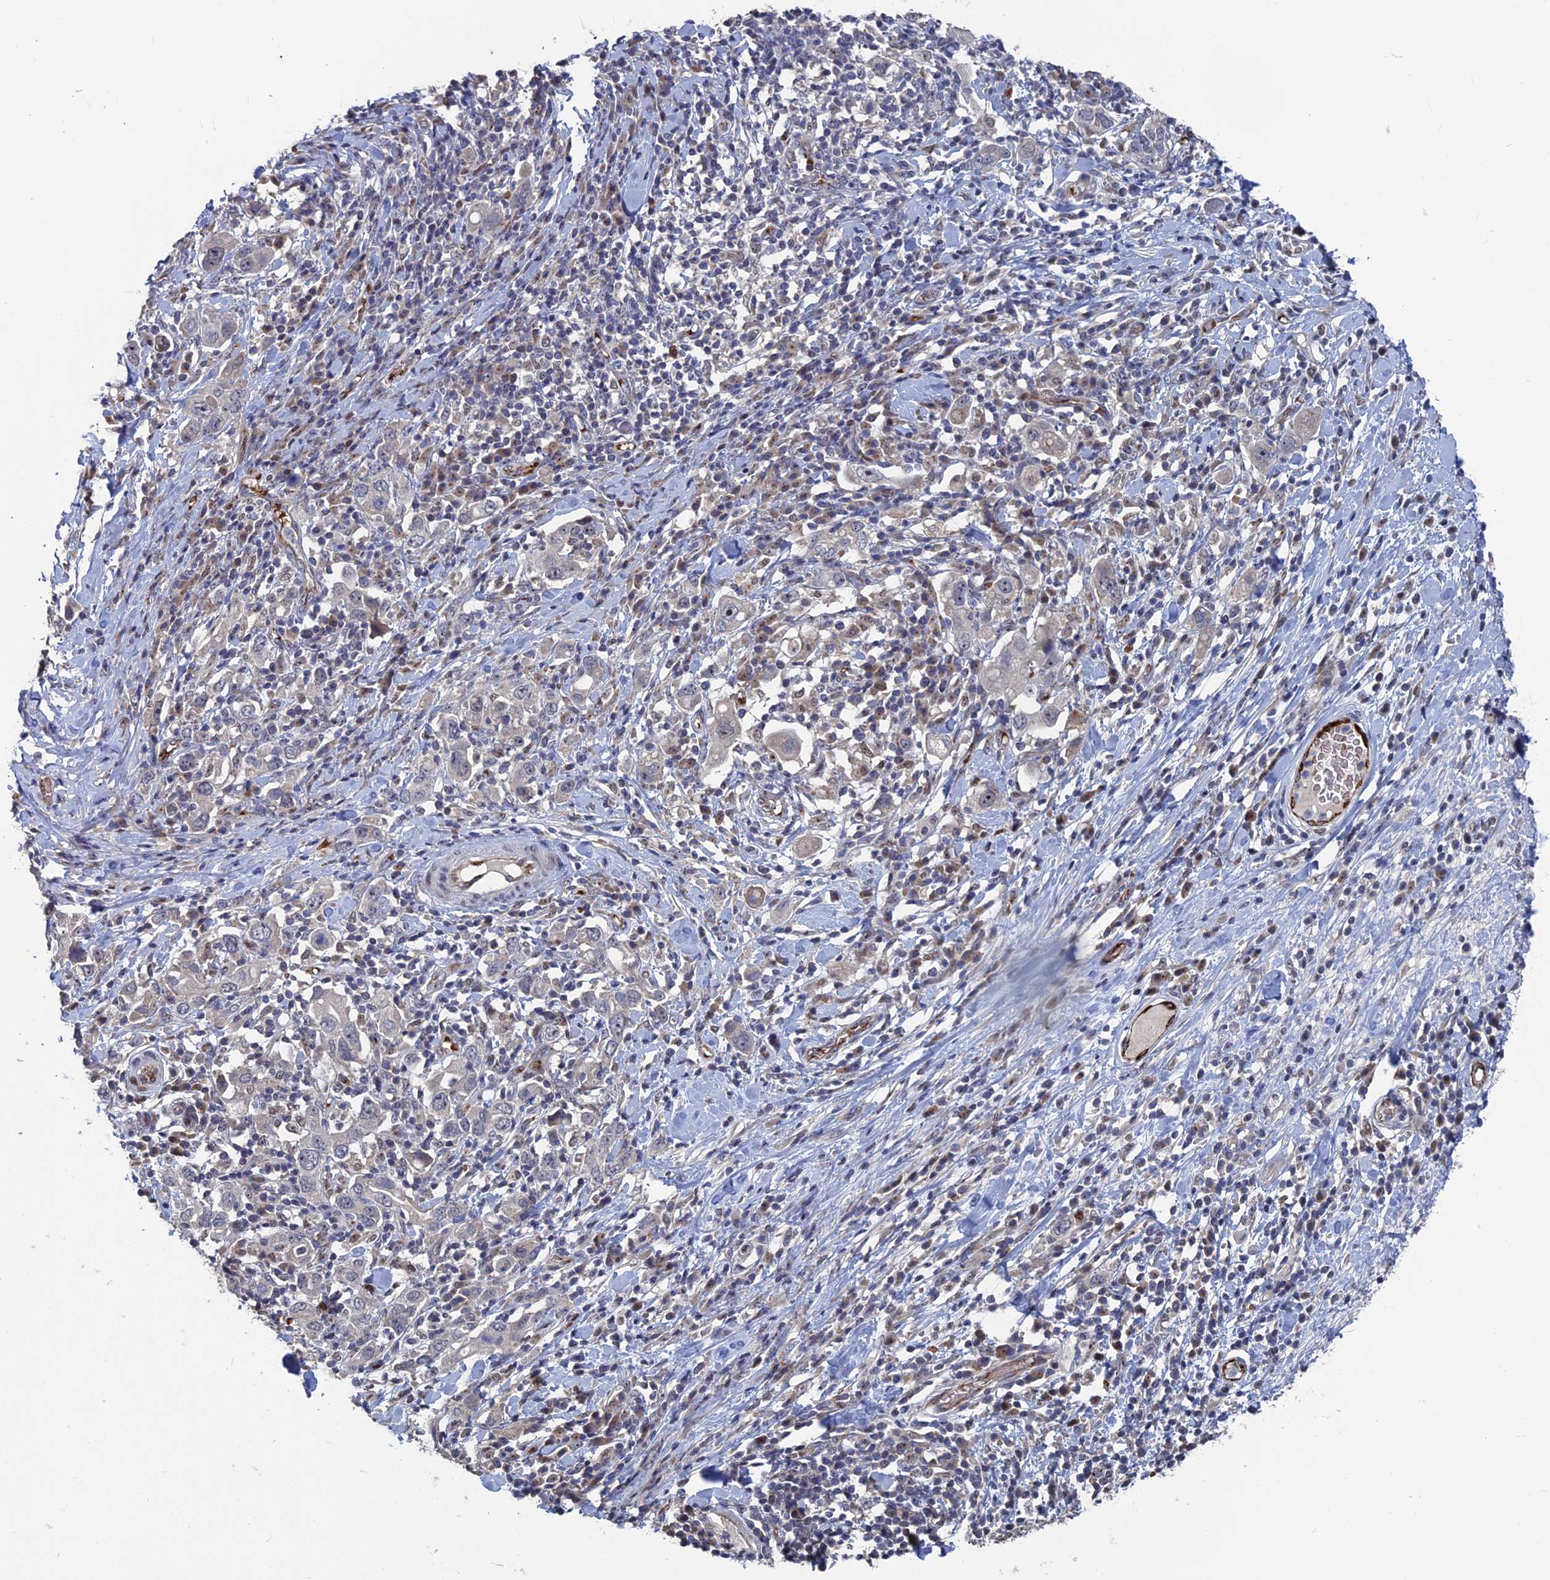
{"staining": {"intensity": "negative", "quantity": "none", "location": "none"}, "tissue": "stomach cancer", "cell_type": "Tumor cells", "image_type": "cancer", "snomed": [{"axis": "morphology", "description": "Adenocarcinoma, NOS"}, {"axis": "topography", "description": "Stomach, upper"}], "caption": "IHC micrograph of neoplastic tissue: stomach cancer (adenocarcinoma) stained with DAB shows no significant protein staining in tumor cells.", "gene": "SH3D21", "patient": {"sex": "male", "age": 62}}